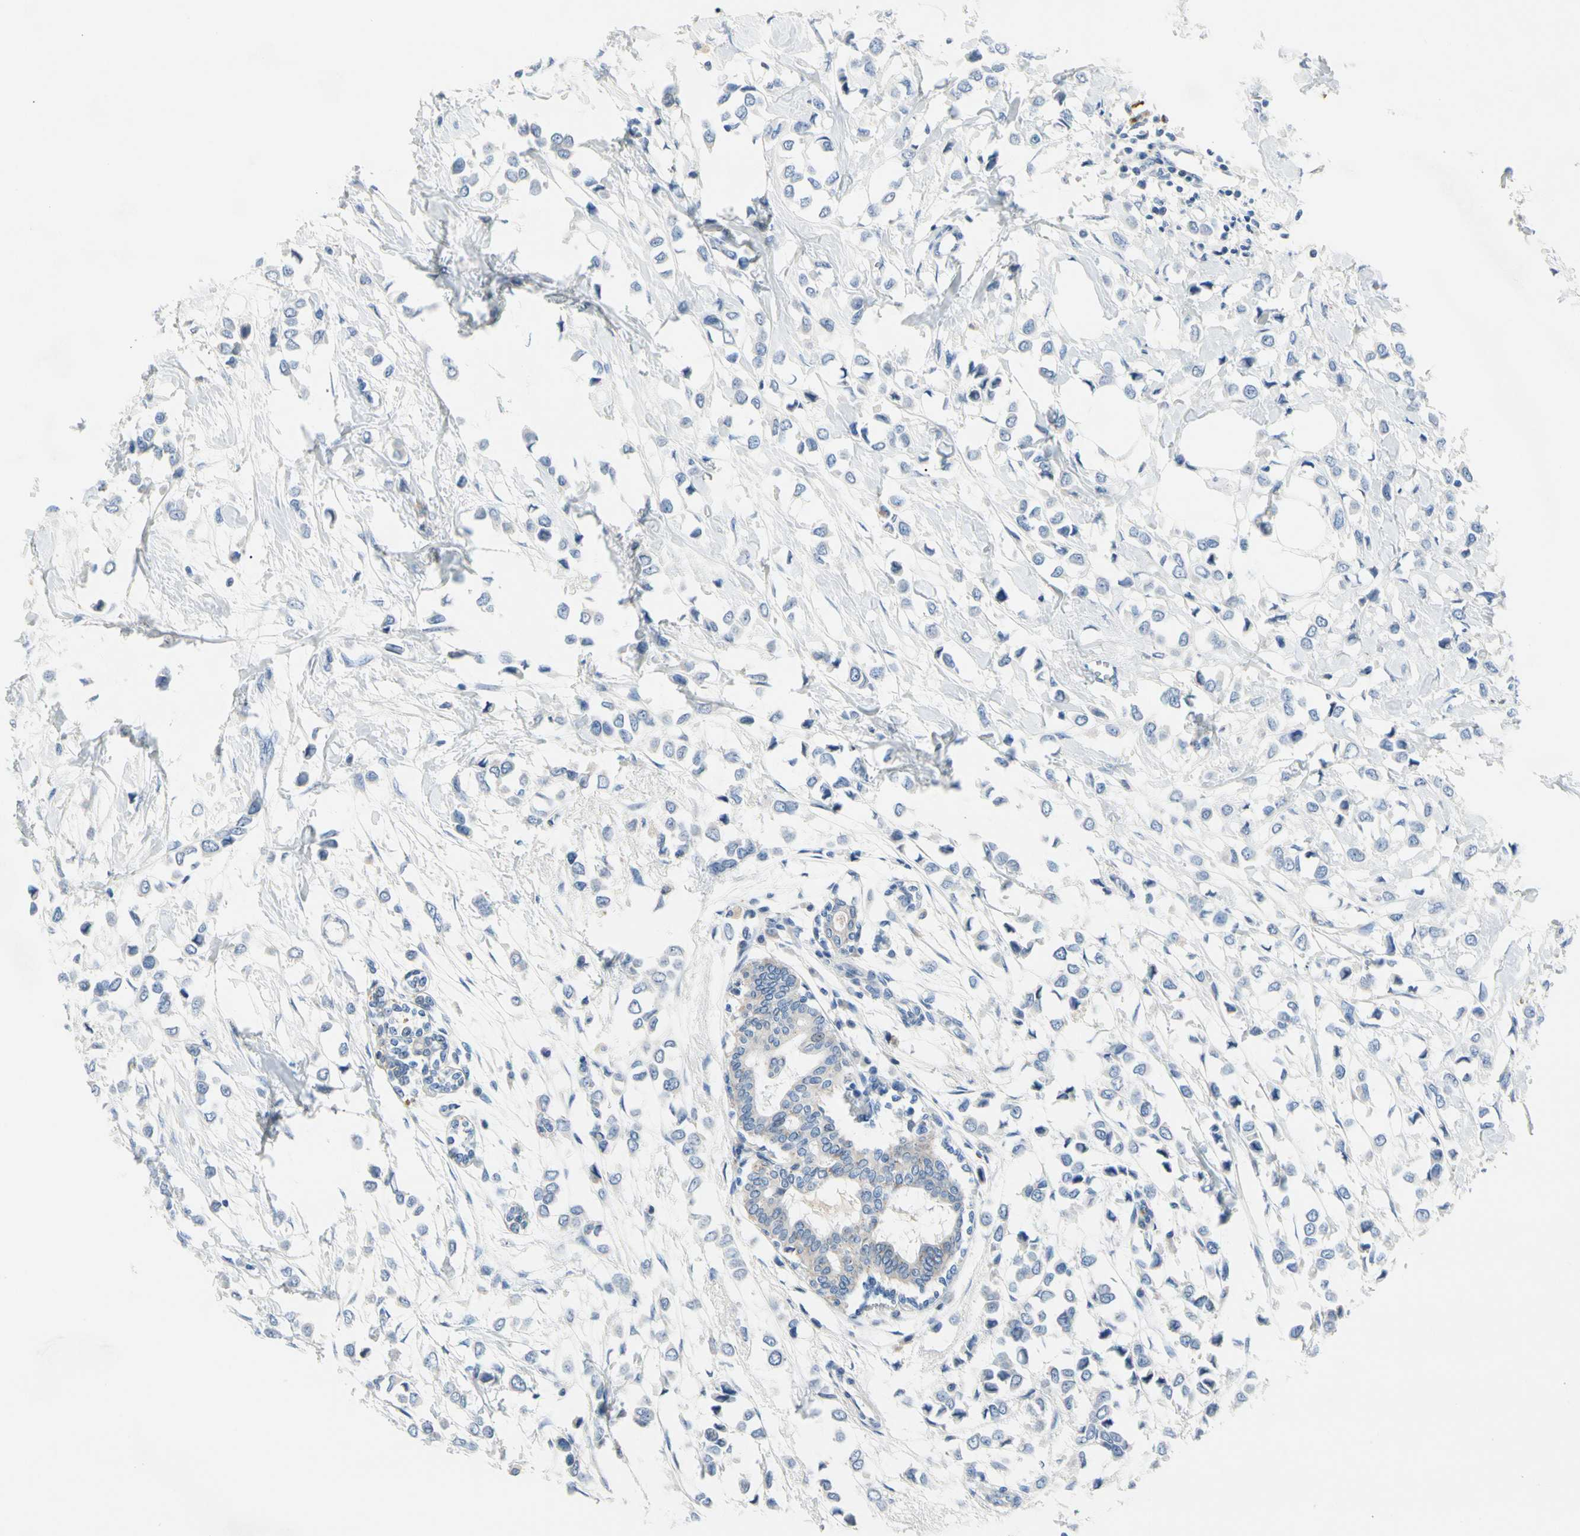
{"staining": {"intensity": "negative", "quantity": "none", "location": "none"}, "tissue": "breast cancer", "cell_type": "Tumor cells", "image_type": "cancer", "snomed": [{"axis": "morphology", "description": "Lobular carcinoma"}, {"axis": "topography", "description": "Breast"}], "caption": "This is a image of immunohistochemistry staining of breast cancer (lobular carcinoma), which shows no staining in tumor cells.", "gene": "RETSAT", "patient": {"sex": "female", "age": 51}}